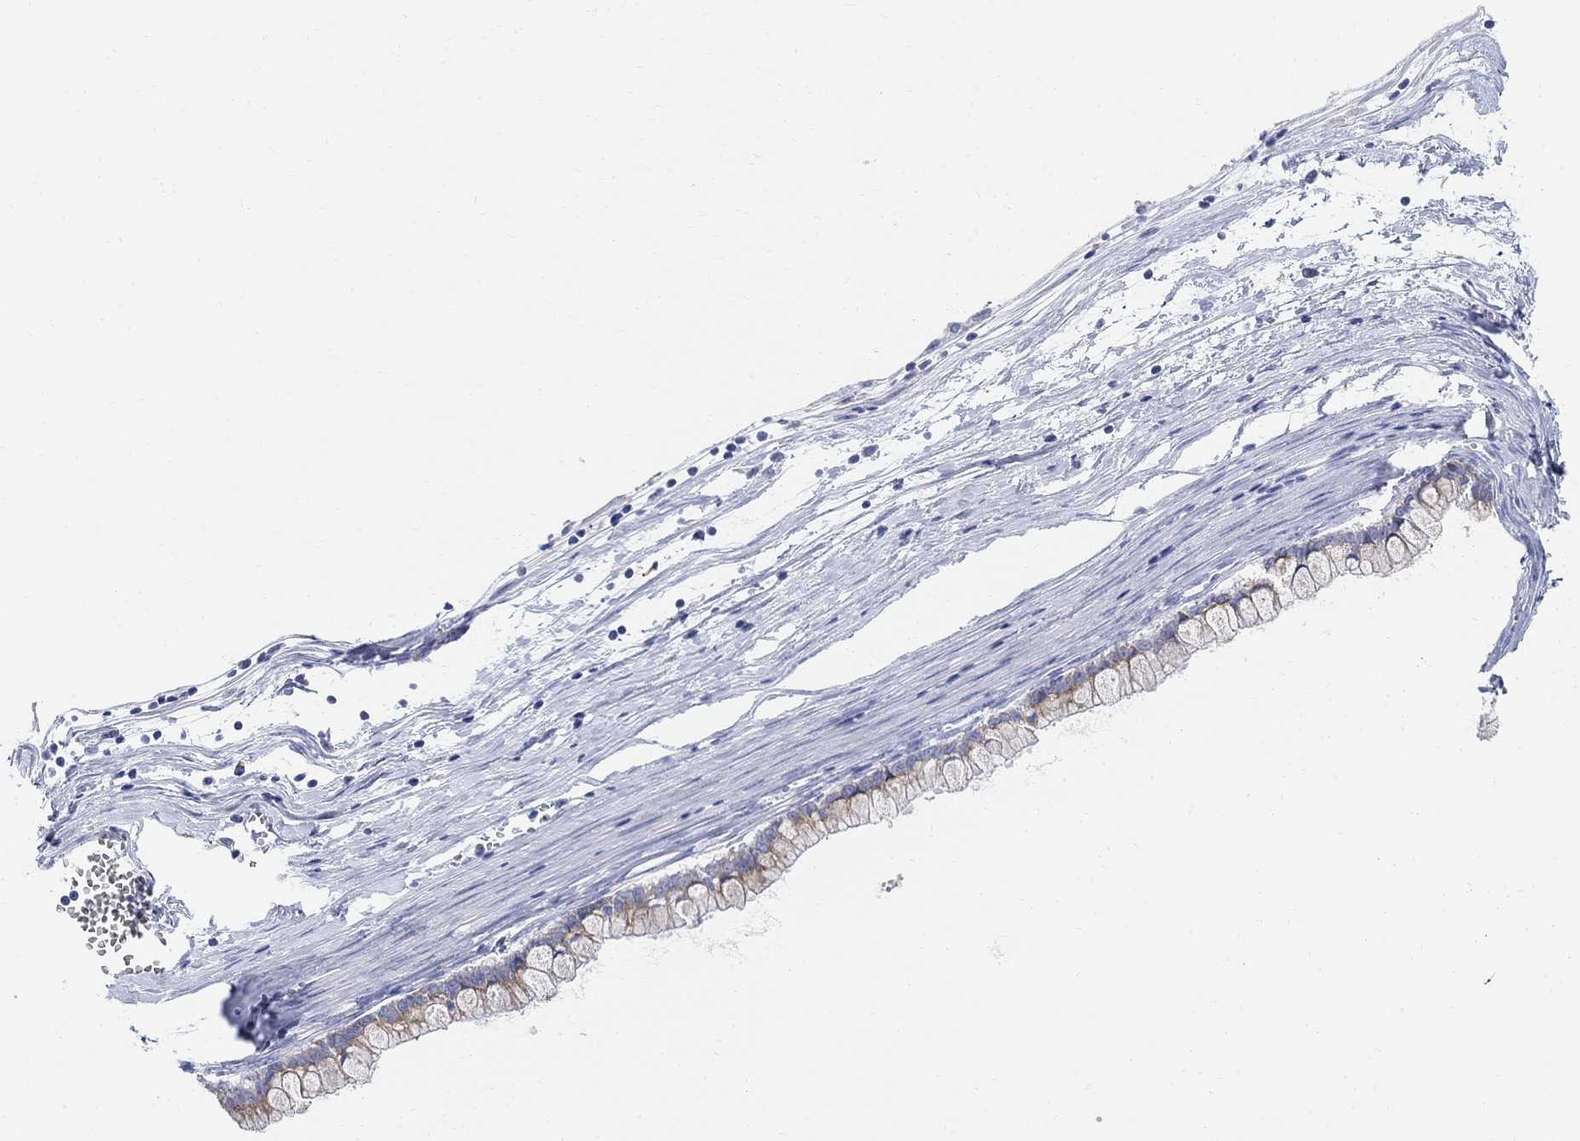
{"staining": {"intensity": "weak", "quantity": "<25%", "location": "cytoplasmic/membranous"}, "tissue": "ovarian cancer", "cell_type": "Tumor cells", "image_type": "cancer", "snomed": [{"axis": "morphology", "description": "Cystadenocarcinoma, mucinous, NOS"}, {"axis": "topography", "description": "Ovary"}], "caption": "Mucinous cystadenocarcinoma (ovarian) was stained to show a protein in brown. There is no significant staining in tumor cells.", "gene": "RETNLB", "patient": {"sex": "female", "age": 67}}